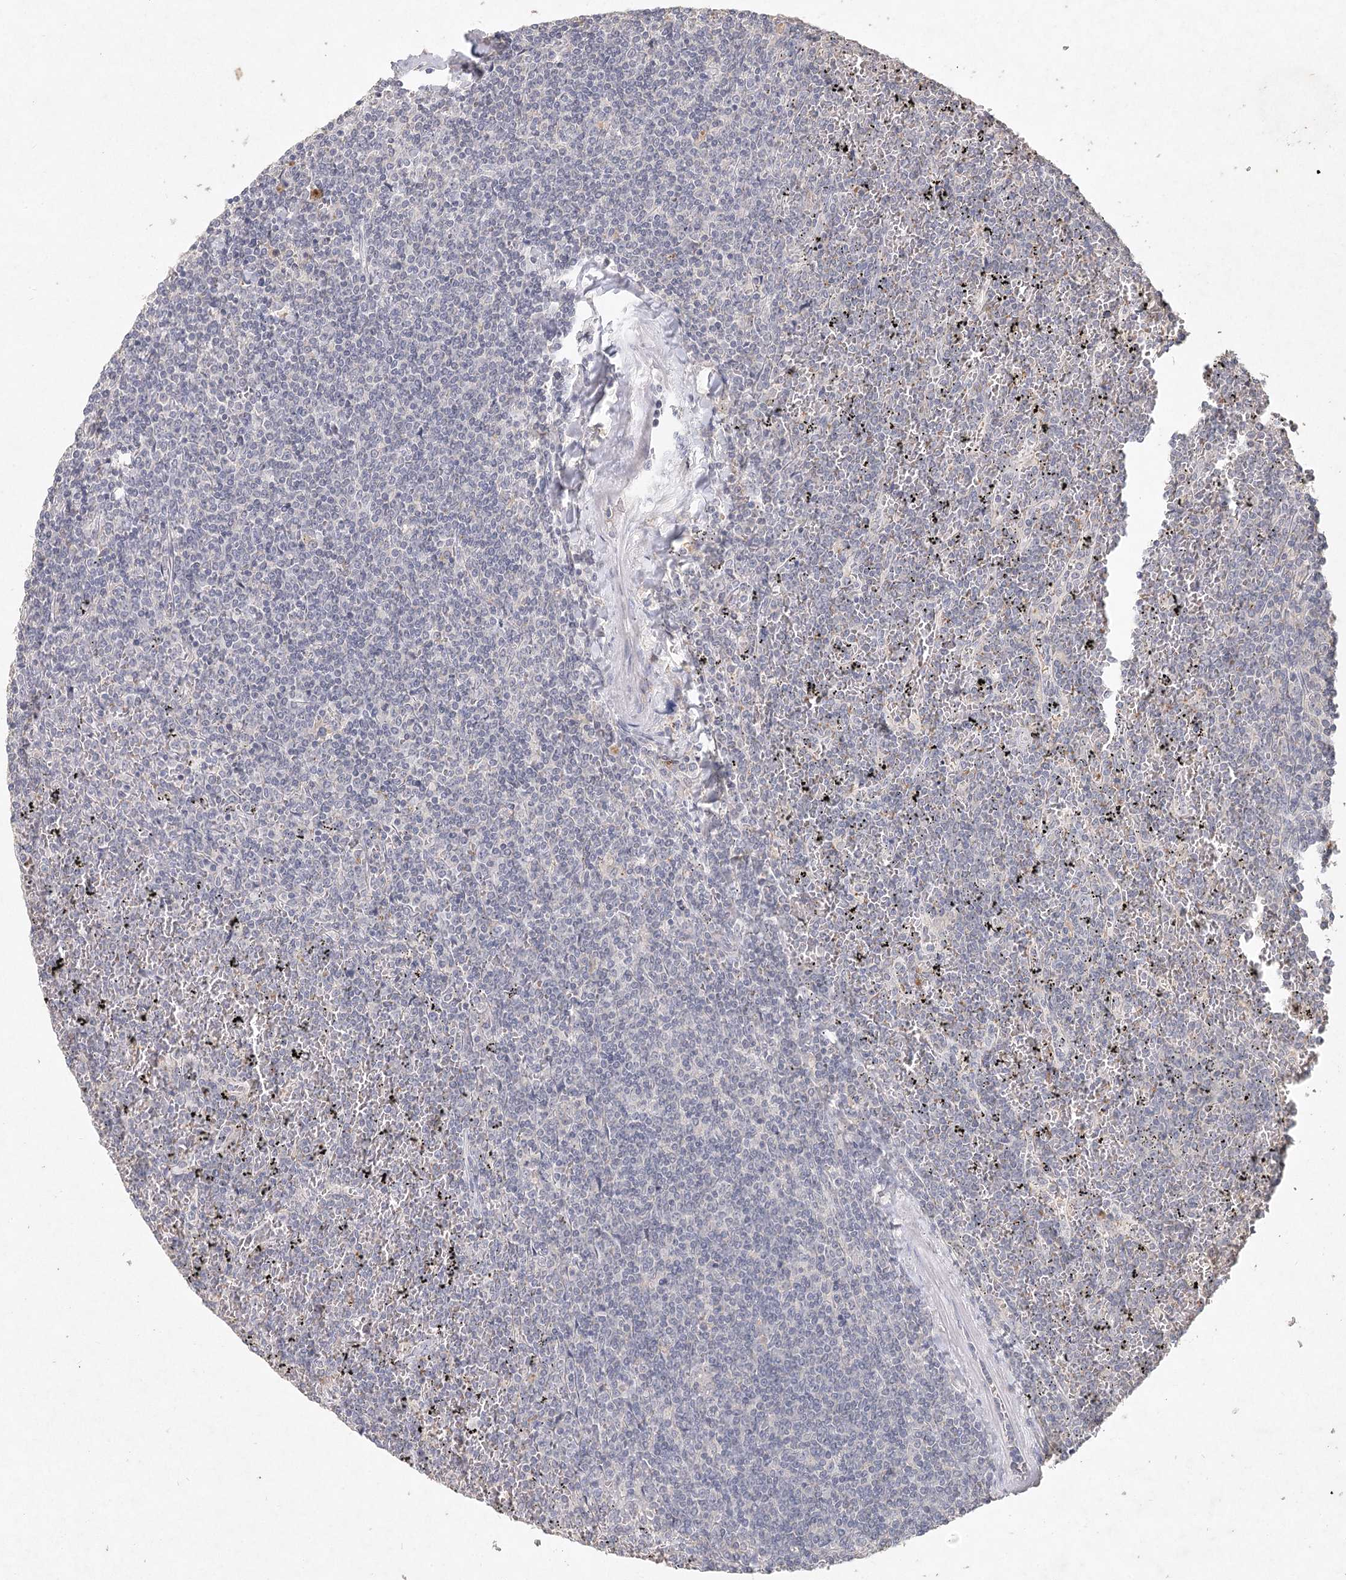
{"staining": {"intensity": "negative", "quantity": "none", "location": "none"}, "tissue": "lymphoma", "cell_type": "Tumor cells", "image_type": "cancer", "snomed": [{"axis": "morphology", "description": "Malignant lymphoma, non-Hodgkin's type, Low grade"}, {"axis": "topography", "description": "Spleen"}], "caption": "This is a micrograph of immunohistochemistry (IHC) staining of lymphoma, which shows no expression in tumor cells.", "gene": "ARSI", "patient": {"sex": "female", "age": 19}}